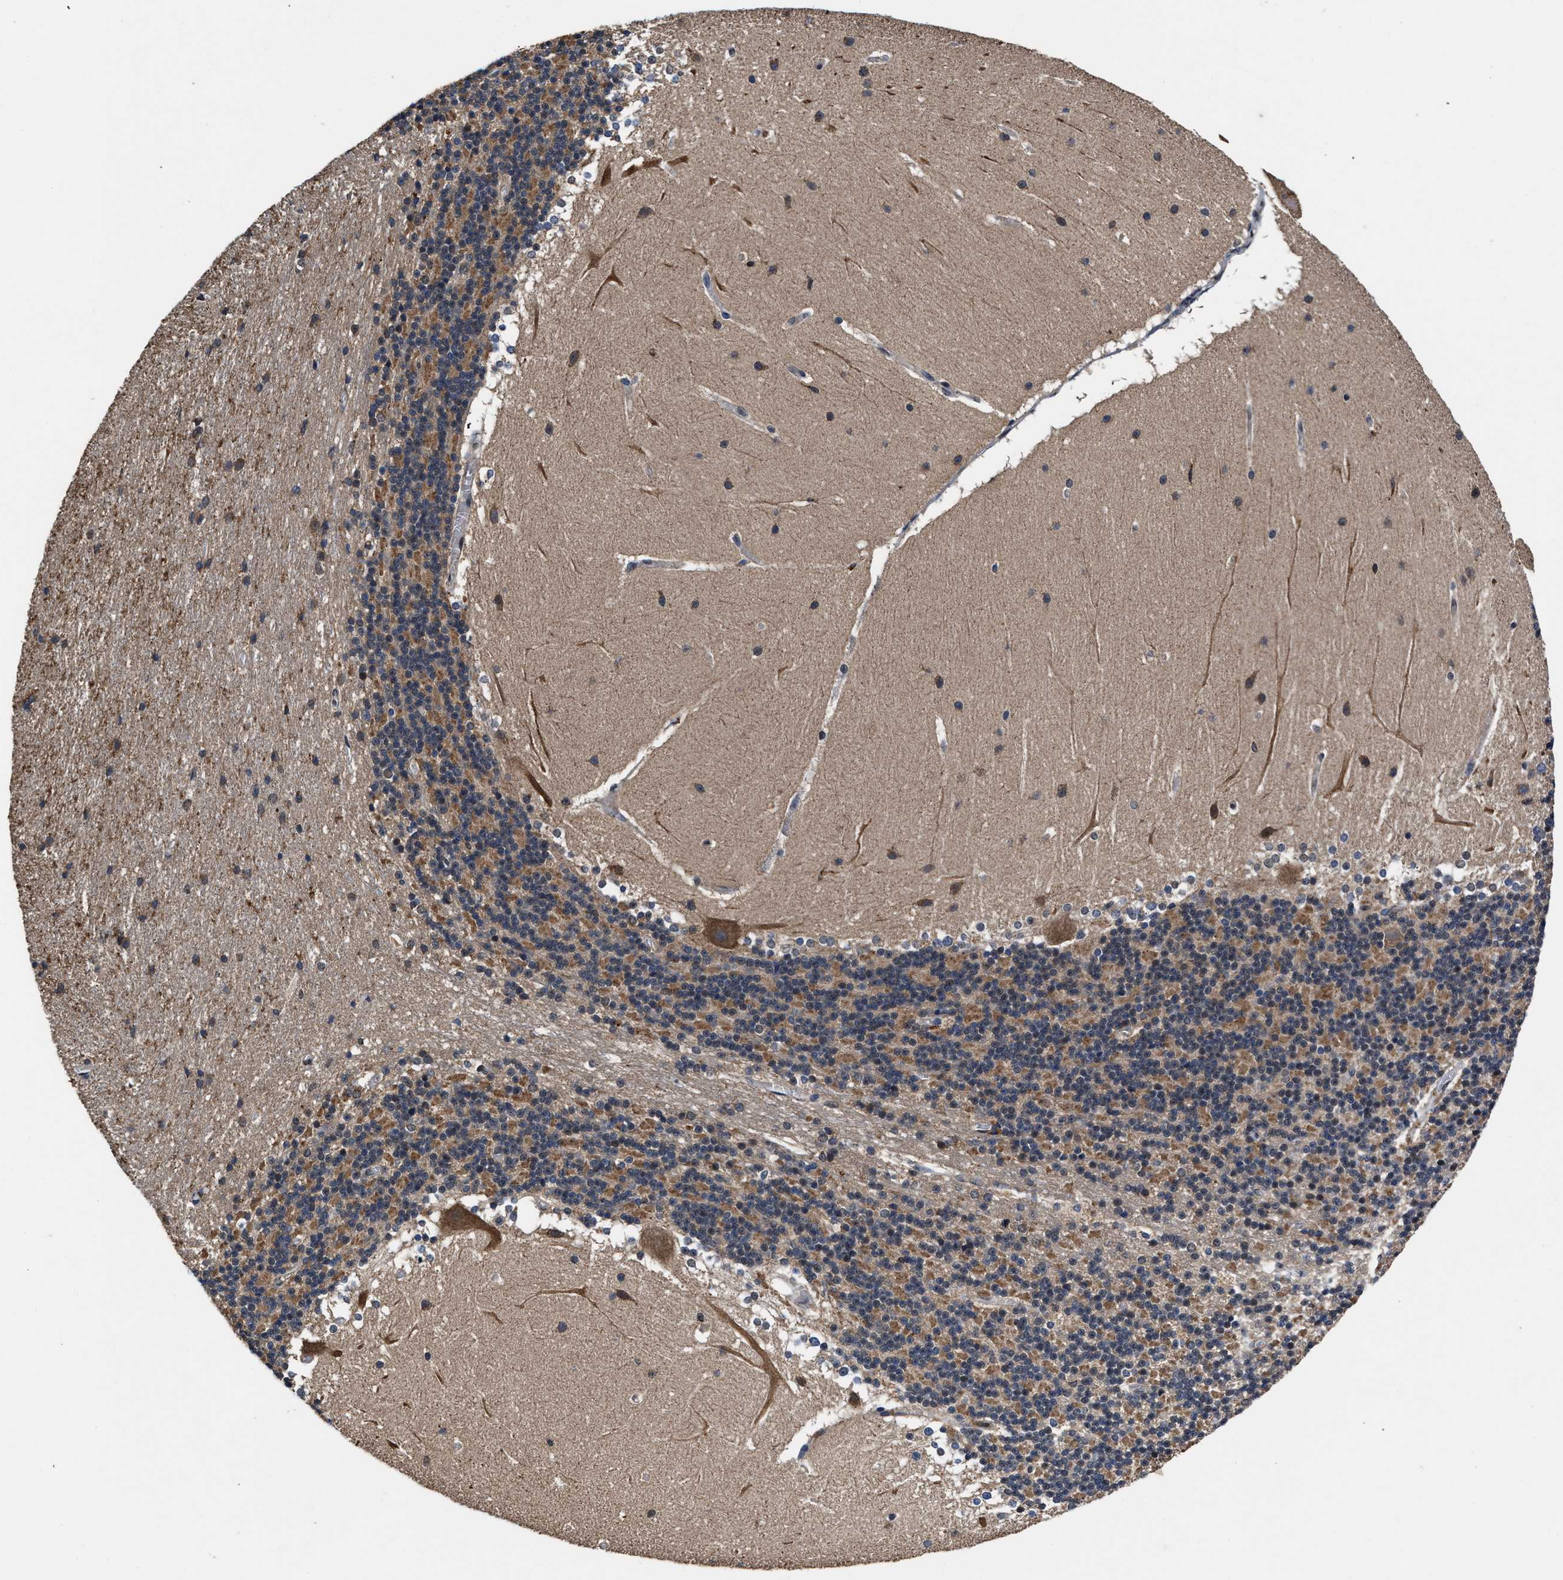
{"staining": {"intensity": "moderate", "quantity": "25%-75%", "location": "cytoplasmic/membranous"}, "tissue": "cerebellum", "cell_type": "Cells in granular layer", "image_type": "normal", "snomed": [{"axis": "morphology", "description": "Normal tissue, NOS"}, {"axis": "topography", "description": "Cerebellum"}], "caption": "This image displays benign cerebellum stained with IHC to label a protein in brown. The cytoplasmic/membranous of cells in granular layer show moderate positivity for the protein. Nuclei are counter-stained blue.", "gene": "ACLY", "patient": {"sex": "female", "age": 19}}